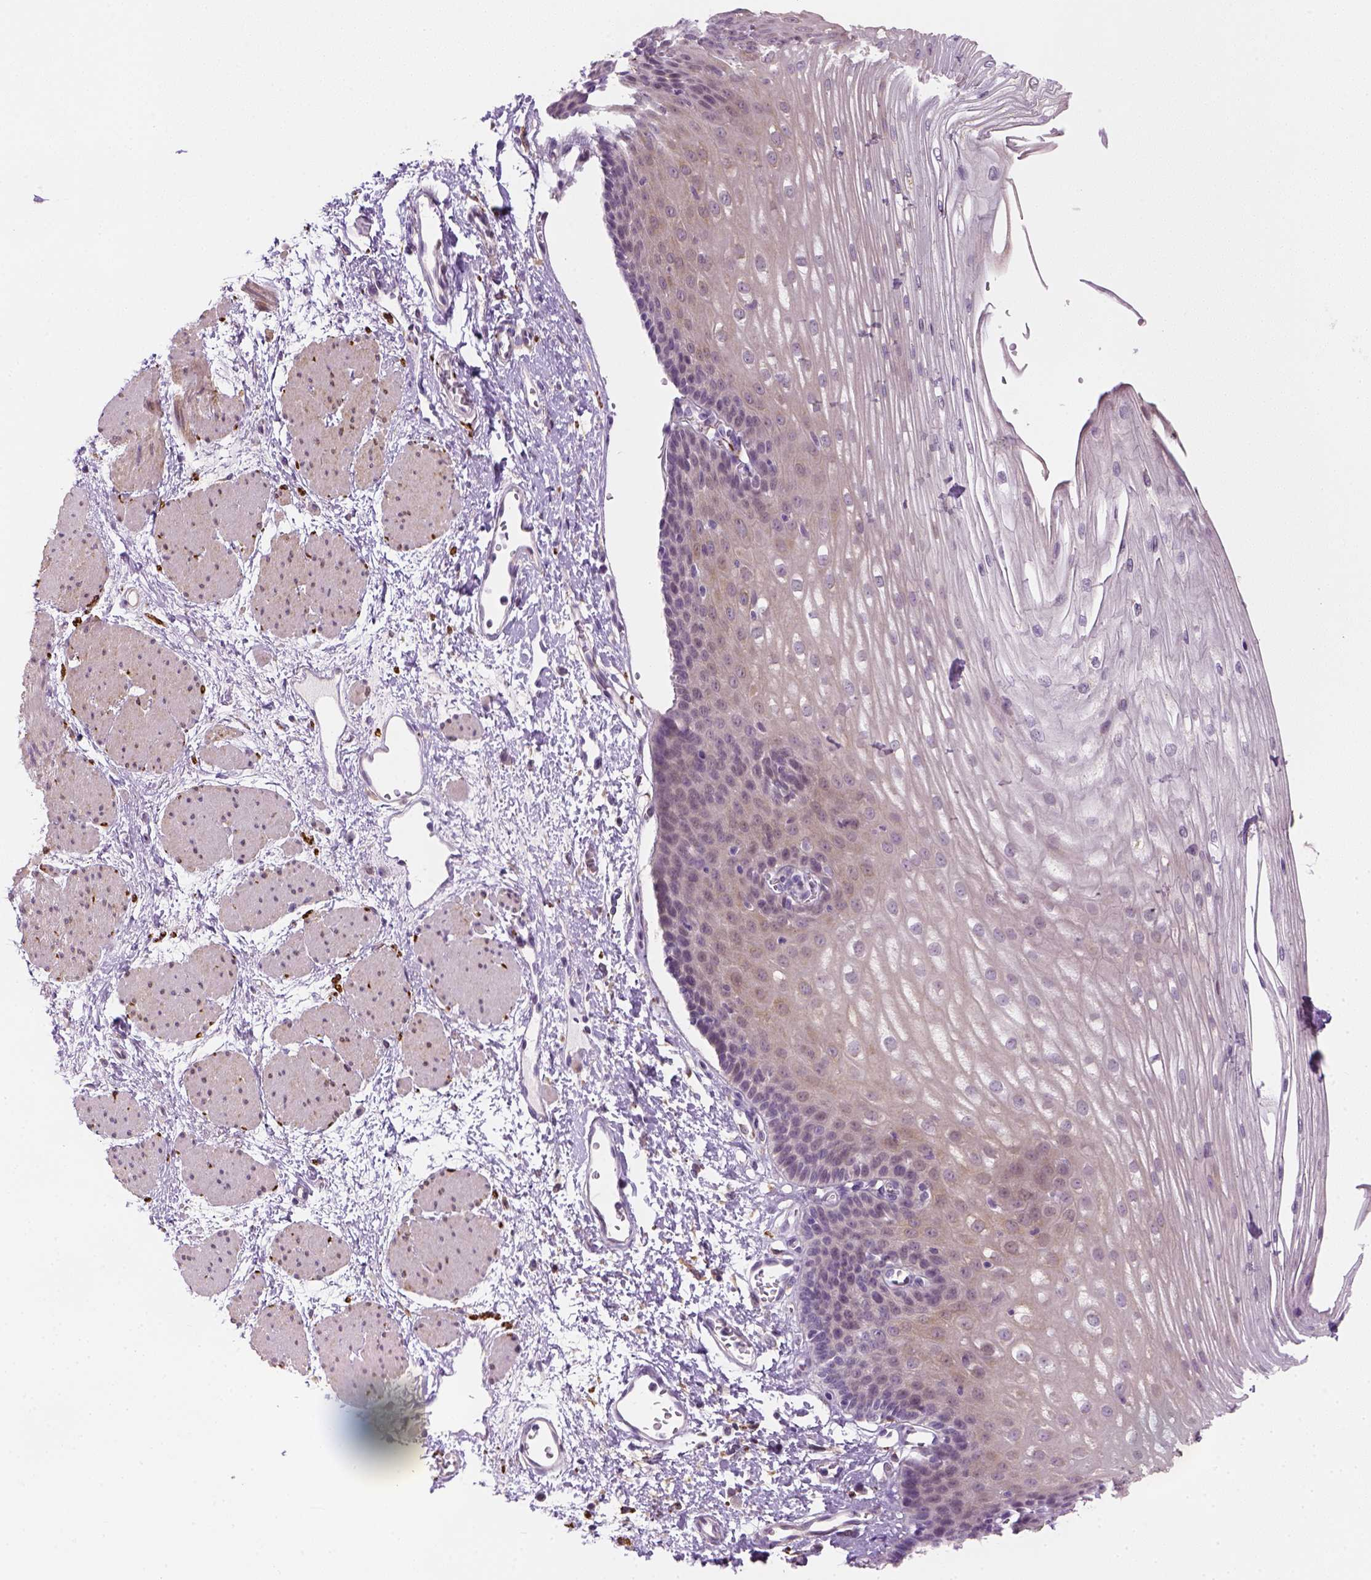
{"staining": {"intensity": "weak", "quantity": ">75%", "location": "cytoplasmic/membranous"}, "tissue": "esophagus", "cell_type": "Squamous epithelial cells", "image_type": "normal", "snomed": [{"axis": "morphology", "description": "Normal tissue, NOS"}, {"axis": "topography", "description": "Esophagus"}], "caption": "Esophagus stained with DAB (3,3'-diaminobenzidine) IHC shows low levels of weak cytoplasmic/membranous expression in about >75% of squamous epithelial cells. The staining was performed using DAB, with brown indicating positive protein expression. Nuclei are stained blue with hematoxylin.", "gene": "CACNB1", "patient": {"sex": "male", "age": 62}}